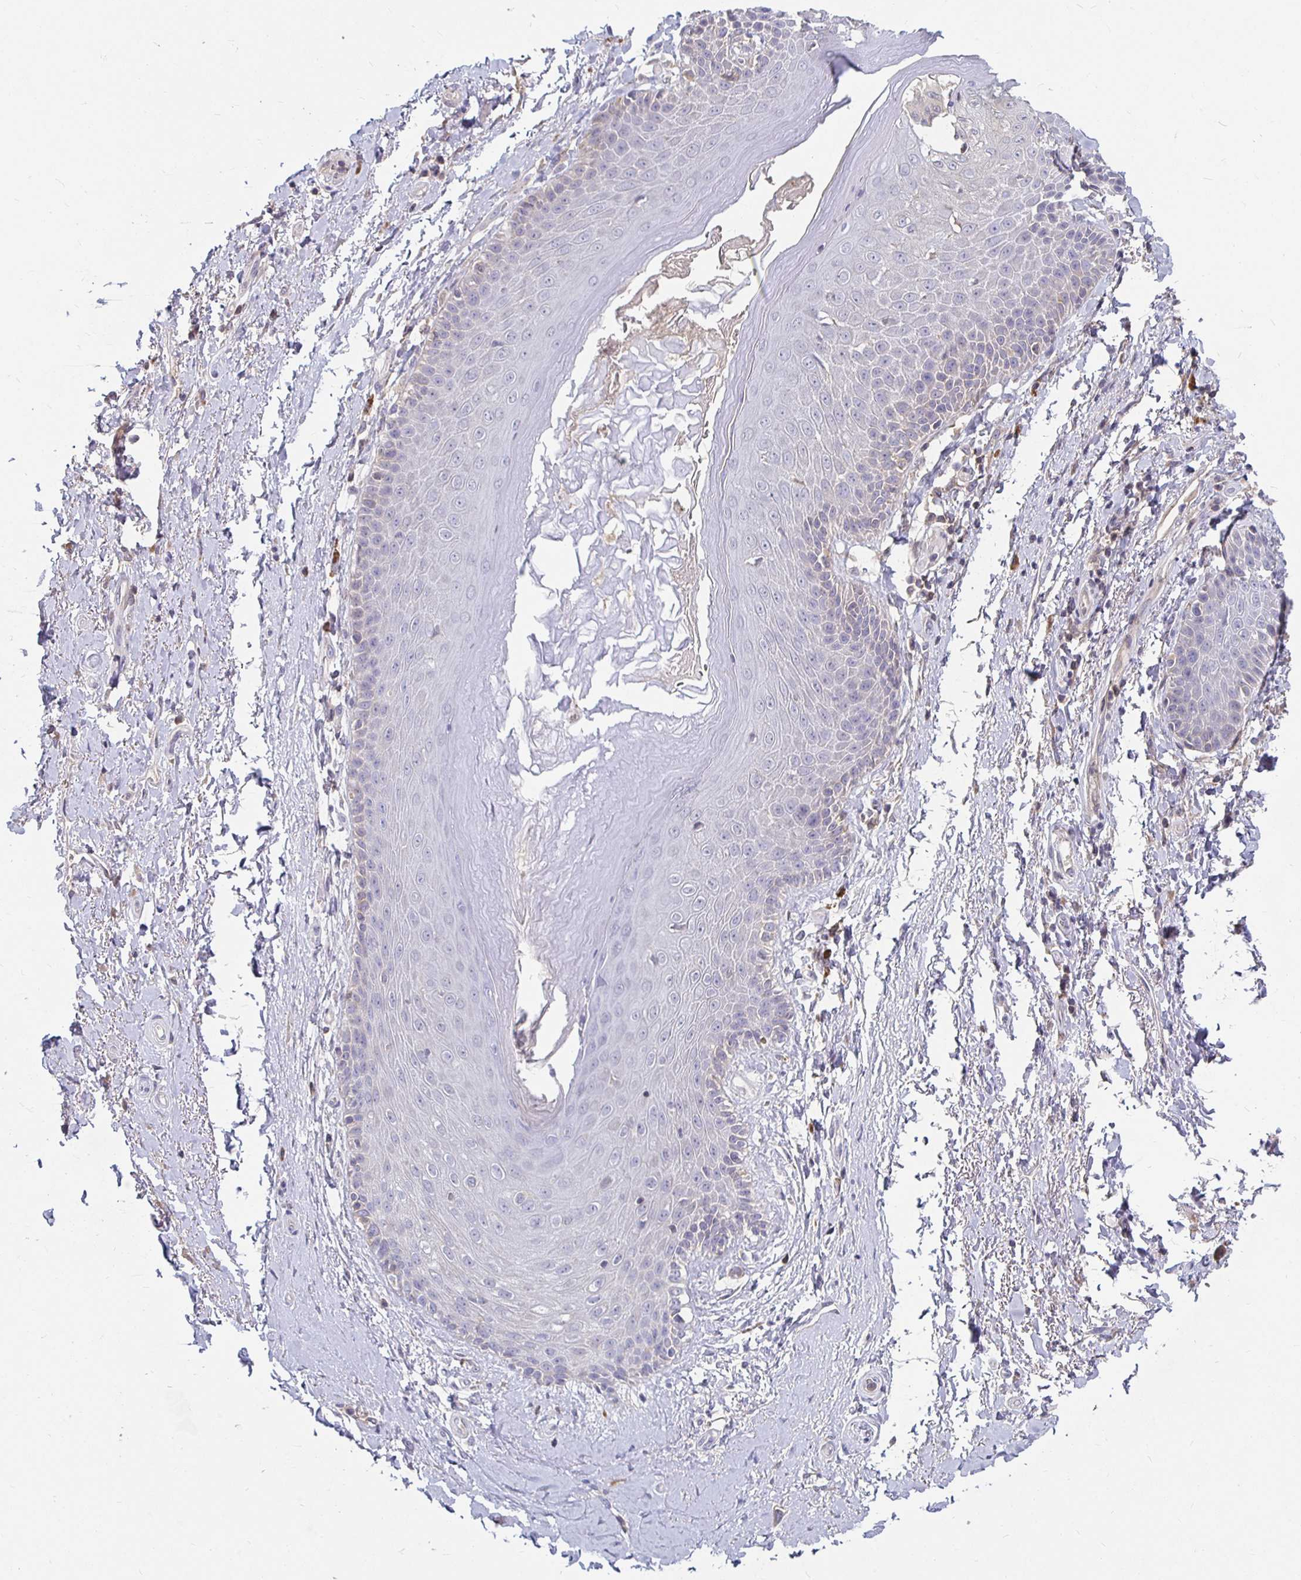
{"staining": {"intensity": "negative", "quantity": "none", "location": "none"}, "tissue": "adipose tissue", "cell_type": "Adipocytes", "image_type": "normal", "snomed": [{"axis": "morphology", "description": "Normal tissue, NOS"}, {"axis": "topography", "description": "Peripheral nerve tissue"}], "caption": "Adipocytes are negative for brown protein staining in unremarkable adipose tissue.", "gene": "RNF144B", "patient": {"sex": "male", "age": 51}}